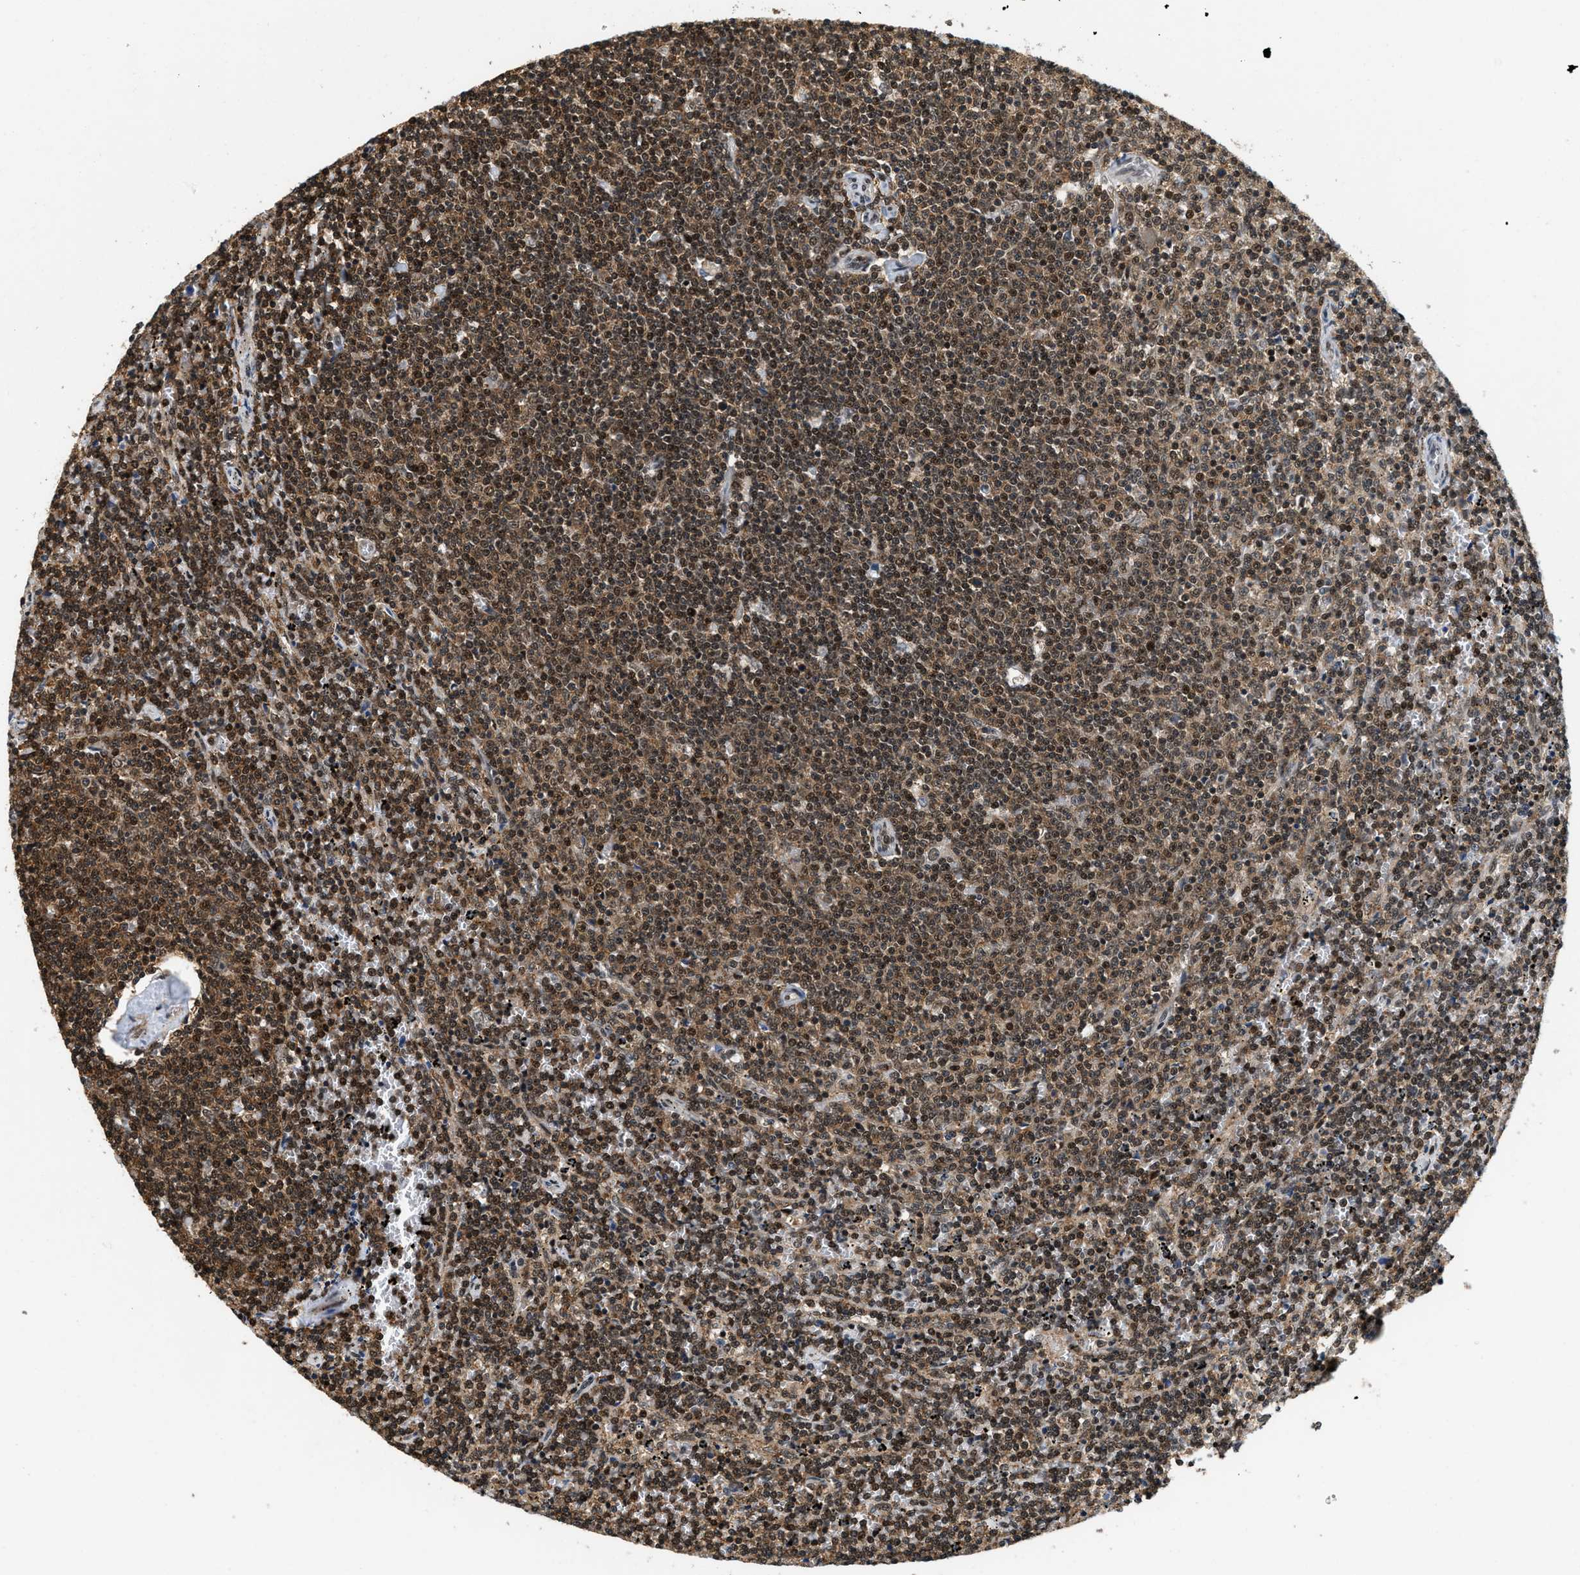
{"staining": {"intensity": "moderate", "quantity": "25%-75%", "location": "cytoplasmic/membranous,nuclear"}, "tissue": "lymphoma", "cell_type": "Tumor cells", "image_type": "cancer", "snomed": [{"axis": "morphology", "description": "Malignant lymphoma, non-Hodgkin's type, Low grade"}, {"axis": "topography", "description": "Spleen"}], "caption": "This is an image of immunohistochemistry staining of malignant lymphoma, non-Hodgkin's type (low-grade), which shows moderate expression in the cytoplasmic/membranous and nuclear of tumor cells.", "gene": "ATF7IP", "patient": {"sex": "female", "age": 50}}